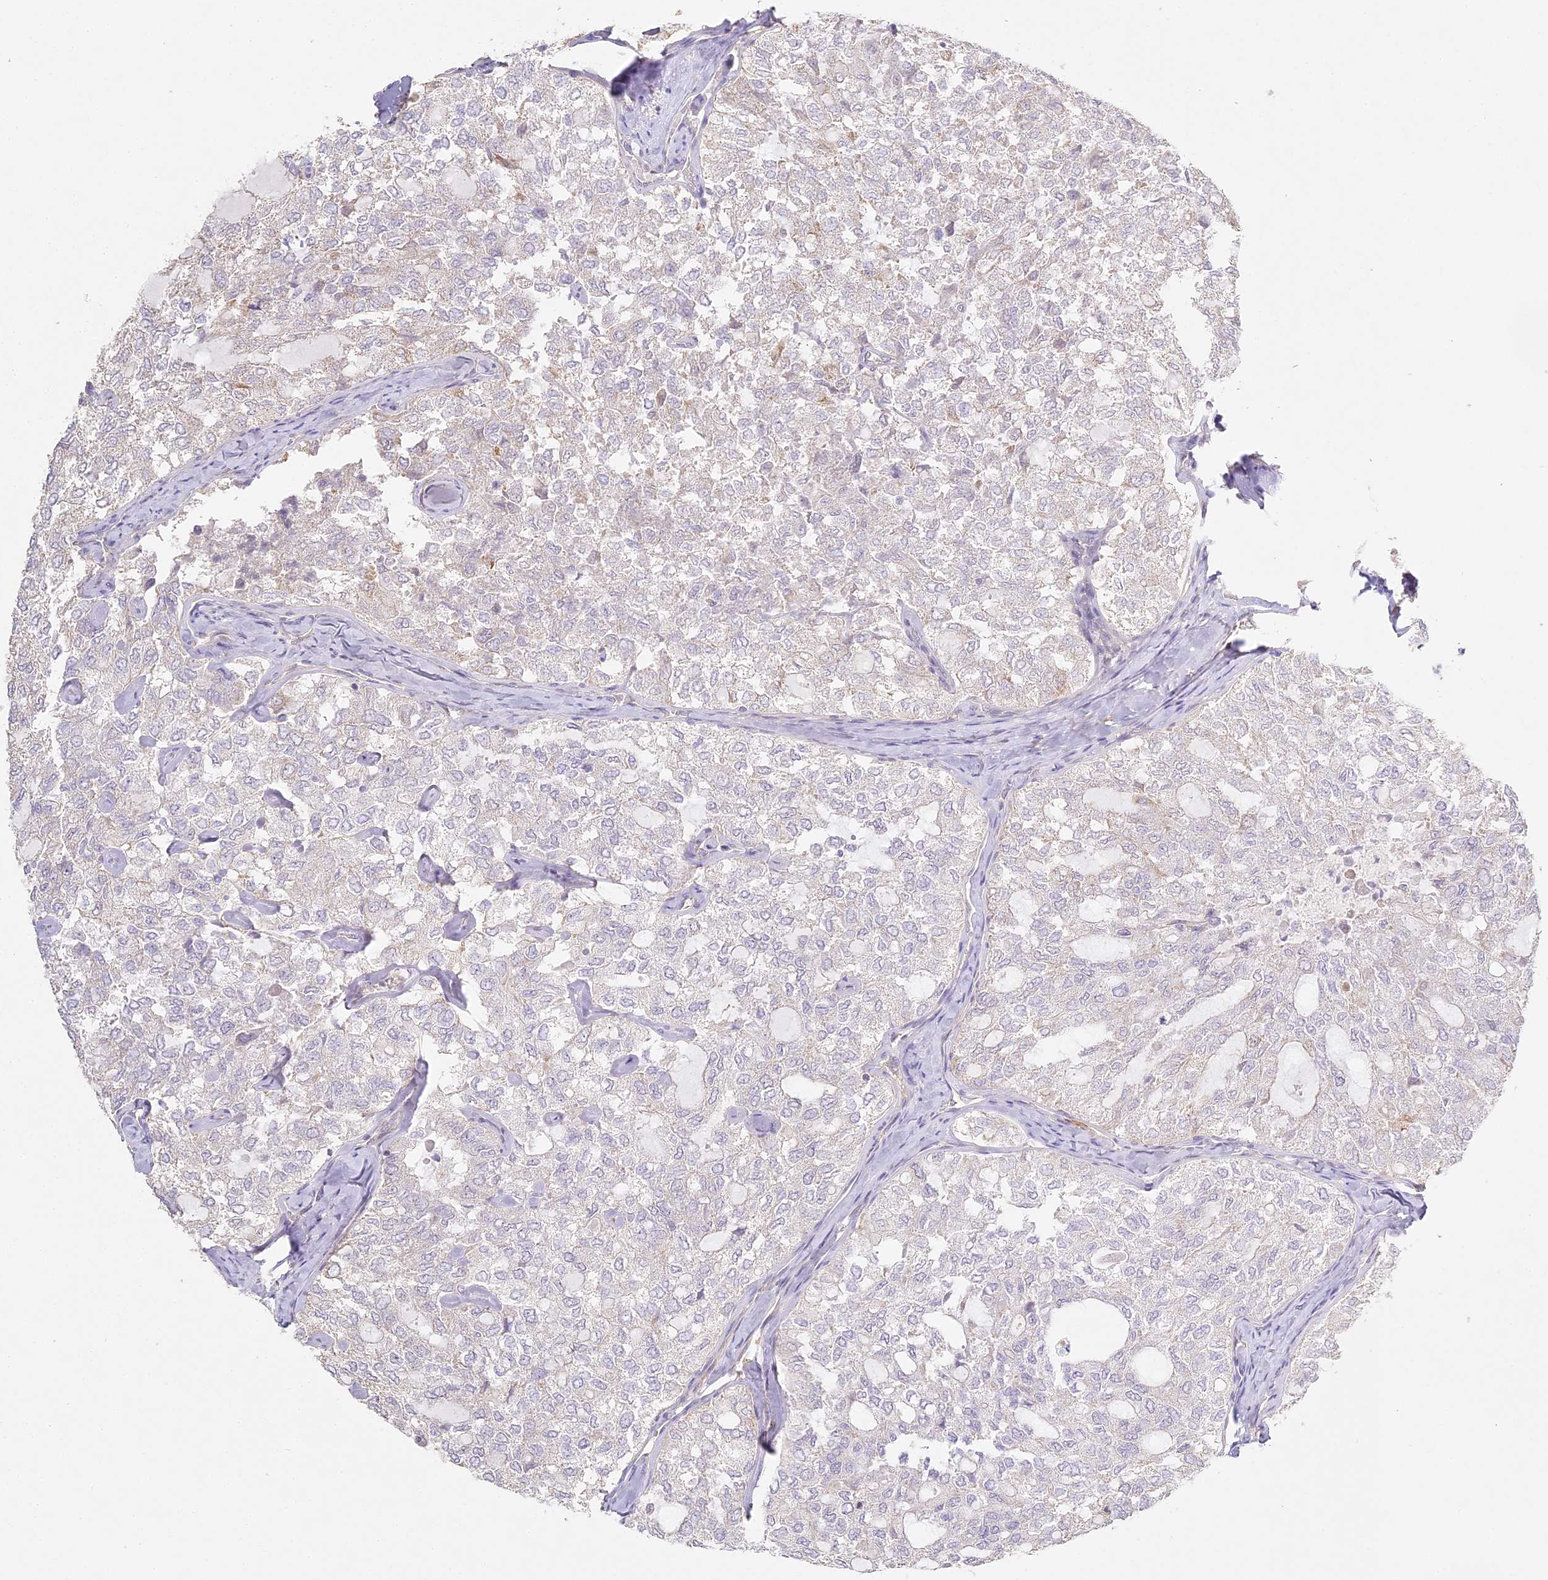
{"staining": {"intensity": "negative", "quantity": "none", "location": "none"}, "tissue": "thyroid cancer", "cell_type": "Tumor cells", "image_type": "cancer", "snomed": [{"axis": "morphology", "description": "Follicular adenoma carcinoma, NOS"}, {"axis": "topography", "description": "Thyroid gland"}], "caption": "Tumor cells show no significant expression in thyroid cancer (follicular adenoma carcinoma).", "gene": "MED28", "patient": {"sex": "male", "age": 75}}